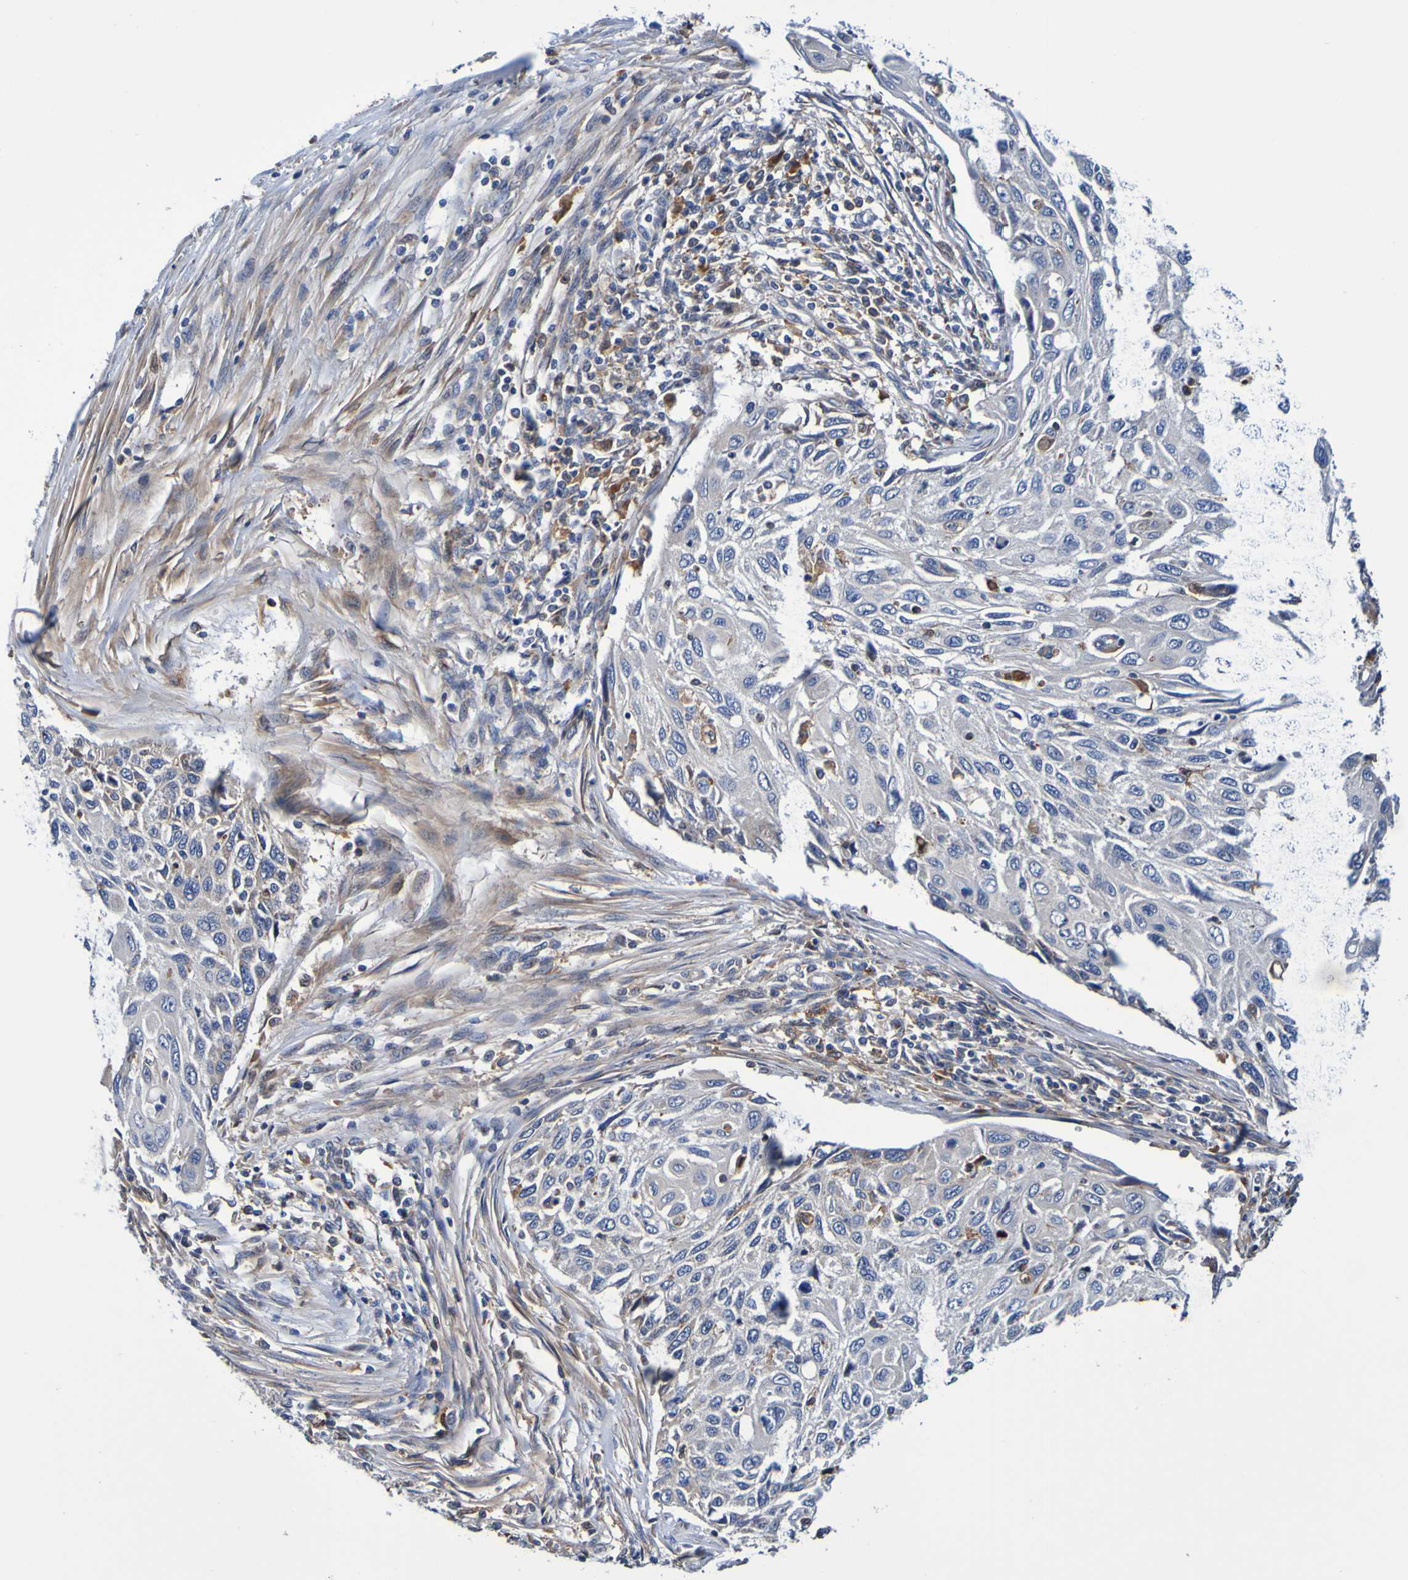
{"staining": {"intensity": "negative", "quantity": "none", "location": "none"}, "tissue": "cervical cancer", "cell_type": "Tumor cells", "image_type": "cancer", "snomed": [{"axis": "morphology", "description": "Squamous cell carcinoma, NOS"}, {"axis": "topography", "description": "Cervix"}], "caption": "Cervical cancer (squamous cell carcinoma) stained for a protein using IHC exhibits no staining tumor cells.", "gene": "METAP2", "patient": {"sex": "female", "age": 70}}